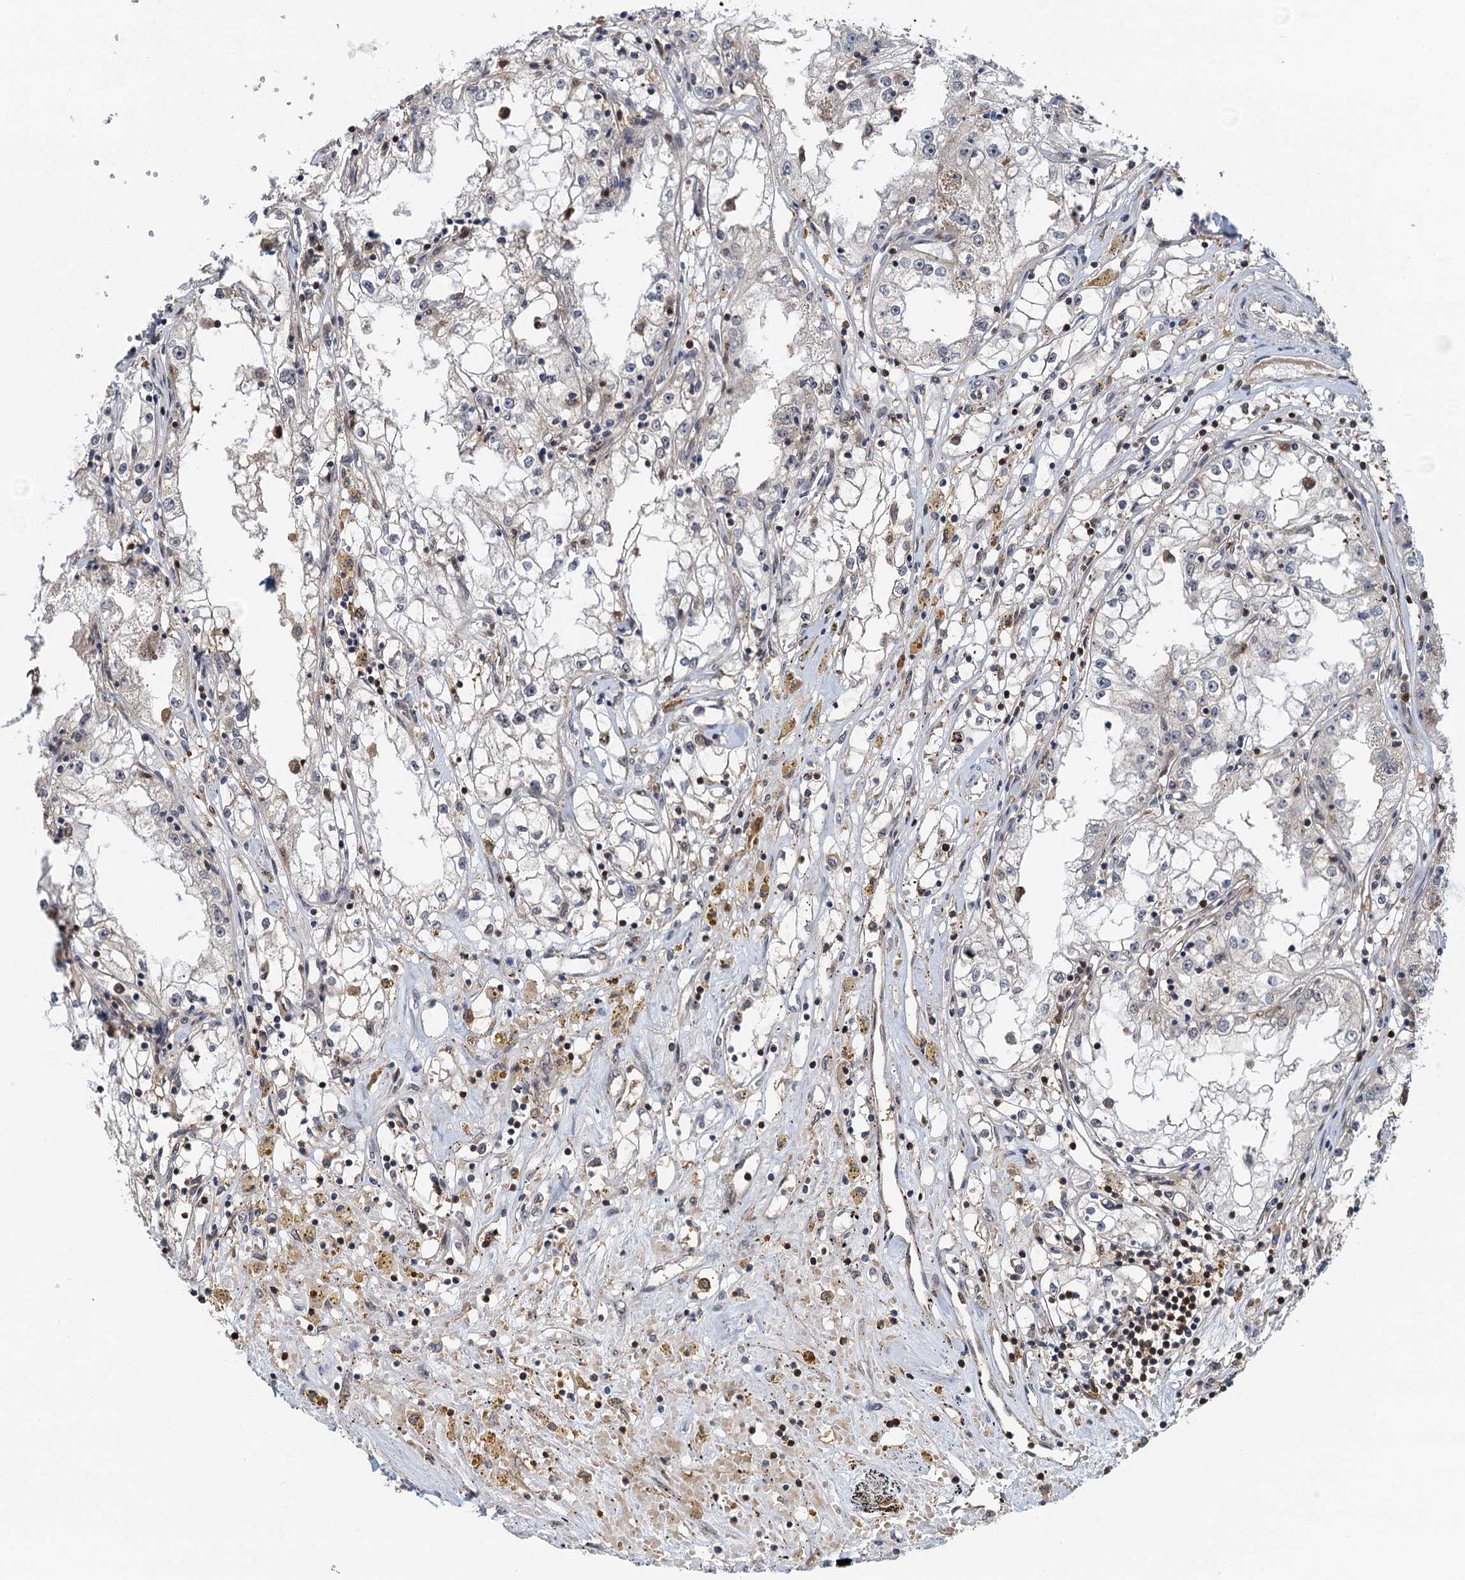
{"staining": {"intensity": "negative", "quantity": "none", "location": "none"}, "tissue": "renal cancer", "cell_type": "Tumor cells", "image_type": "cancer", "snomed": [{"axis": "morphology", "description": "Adenocarcinoma, NOS"}, {"axis": "topography", "description": "Kidney"}], "caption": "Tumor cells show no significant protein expression in renal cancer.", "gene": "ZNF609", "patient": {"sex": "male", "age": 56}}